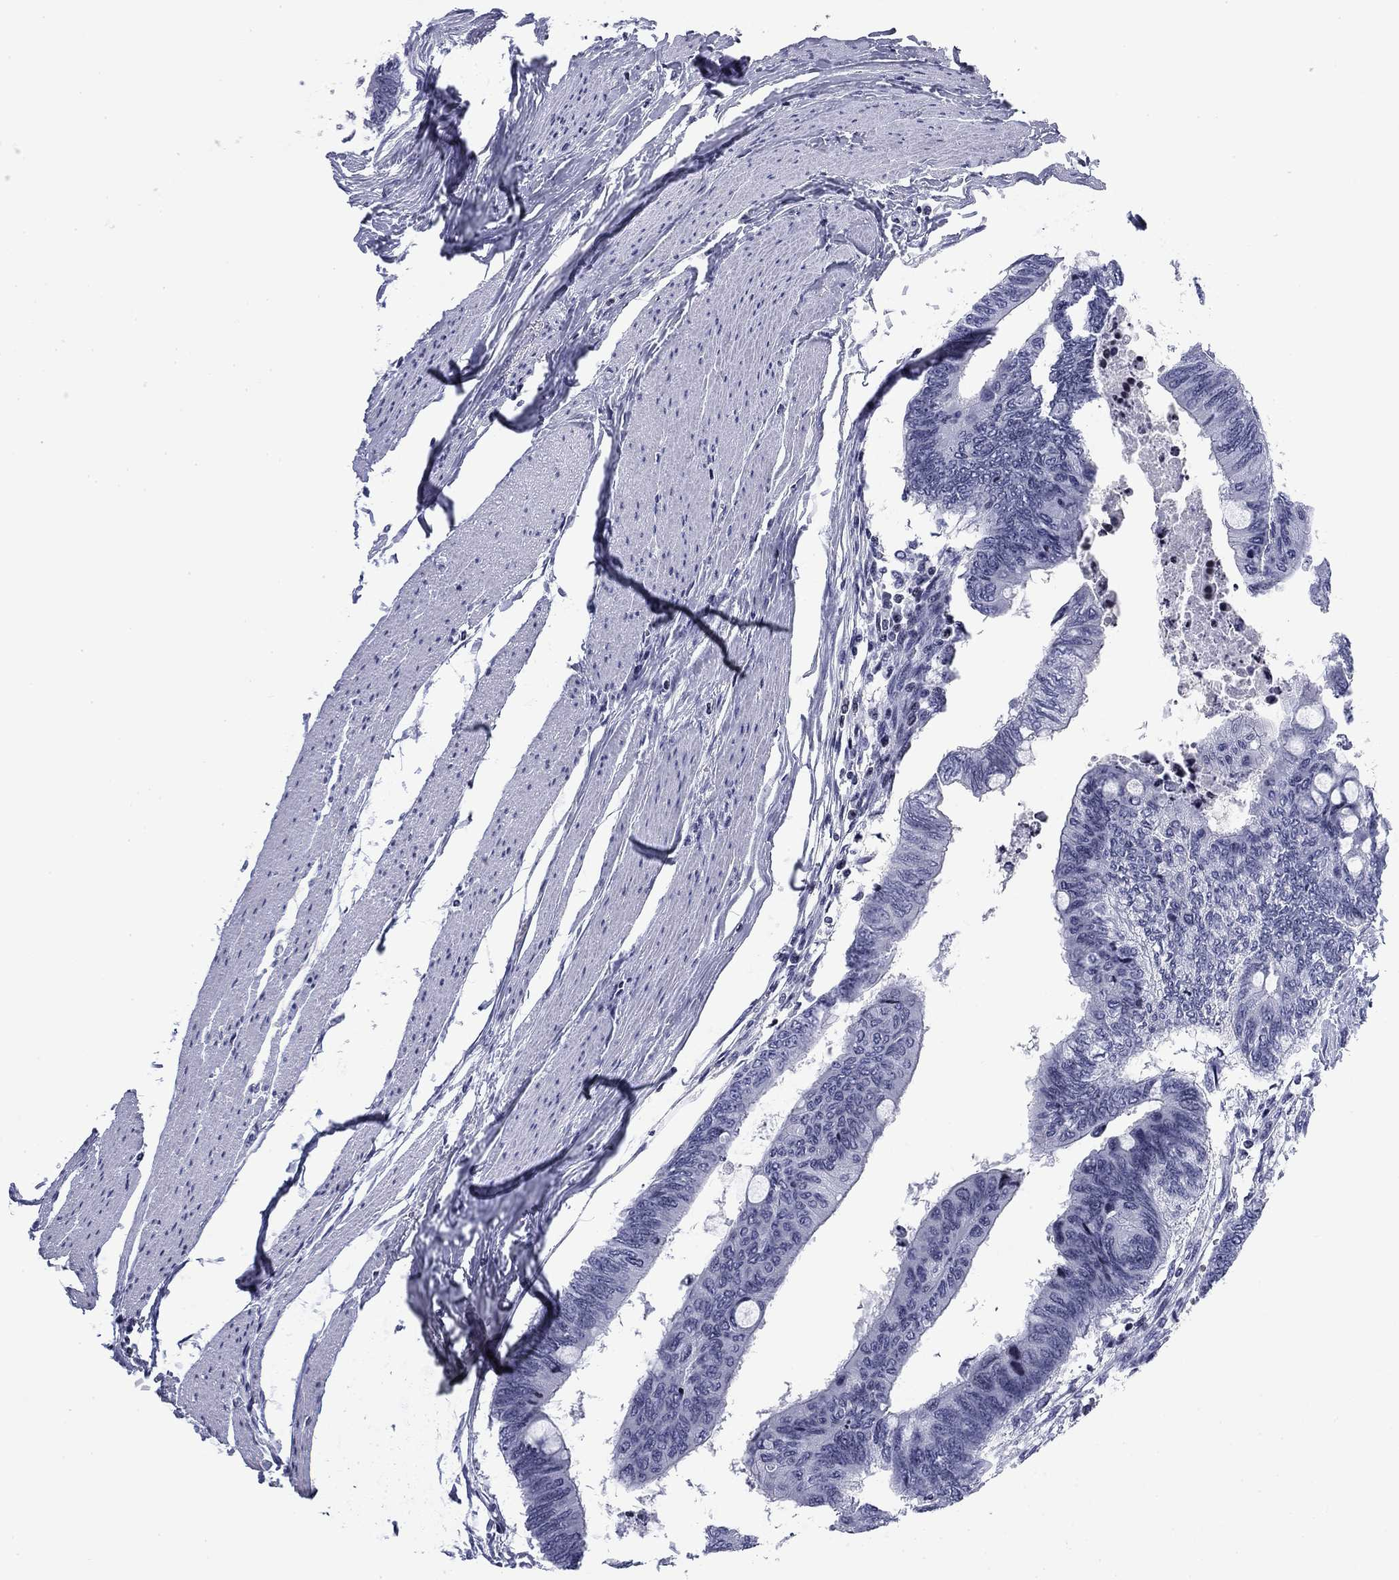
{"staining": {"intensity": "negative", "quantity": "none", "location": "none"}, "tissue": "colorectal cancer", "cell_type": "Tumor cells", "image_type": "cancer", "snomed": [{"axis": "morphology", "description": "Normal tissue, NOS"}, {"axis": "morphology", "description": "Adenocarcinoma, NOS"}, {"axis": "topography", "description": "Rectum"}, {"axis": "topography", "description": "Peripheral nerve tissue"}], "caption": "DAB immunohistochemical staining of human colorectal cancer (adenocarcinoma) shows no significant positivity in tumor cells.", "gene": "CCDC144A", "patient": {"sex": "male", "age": 92}}